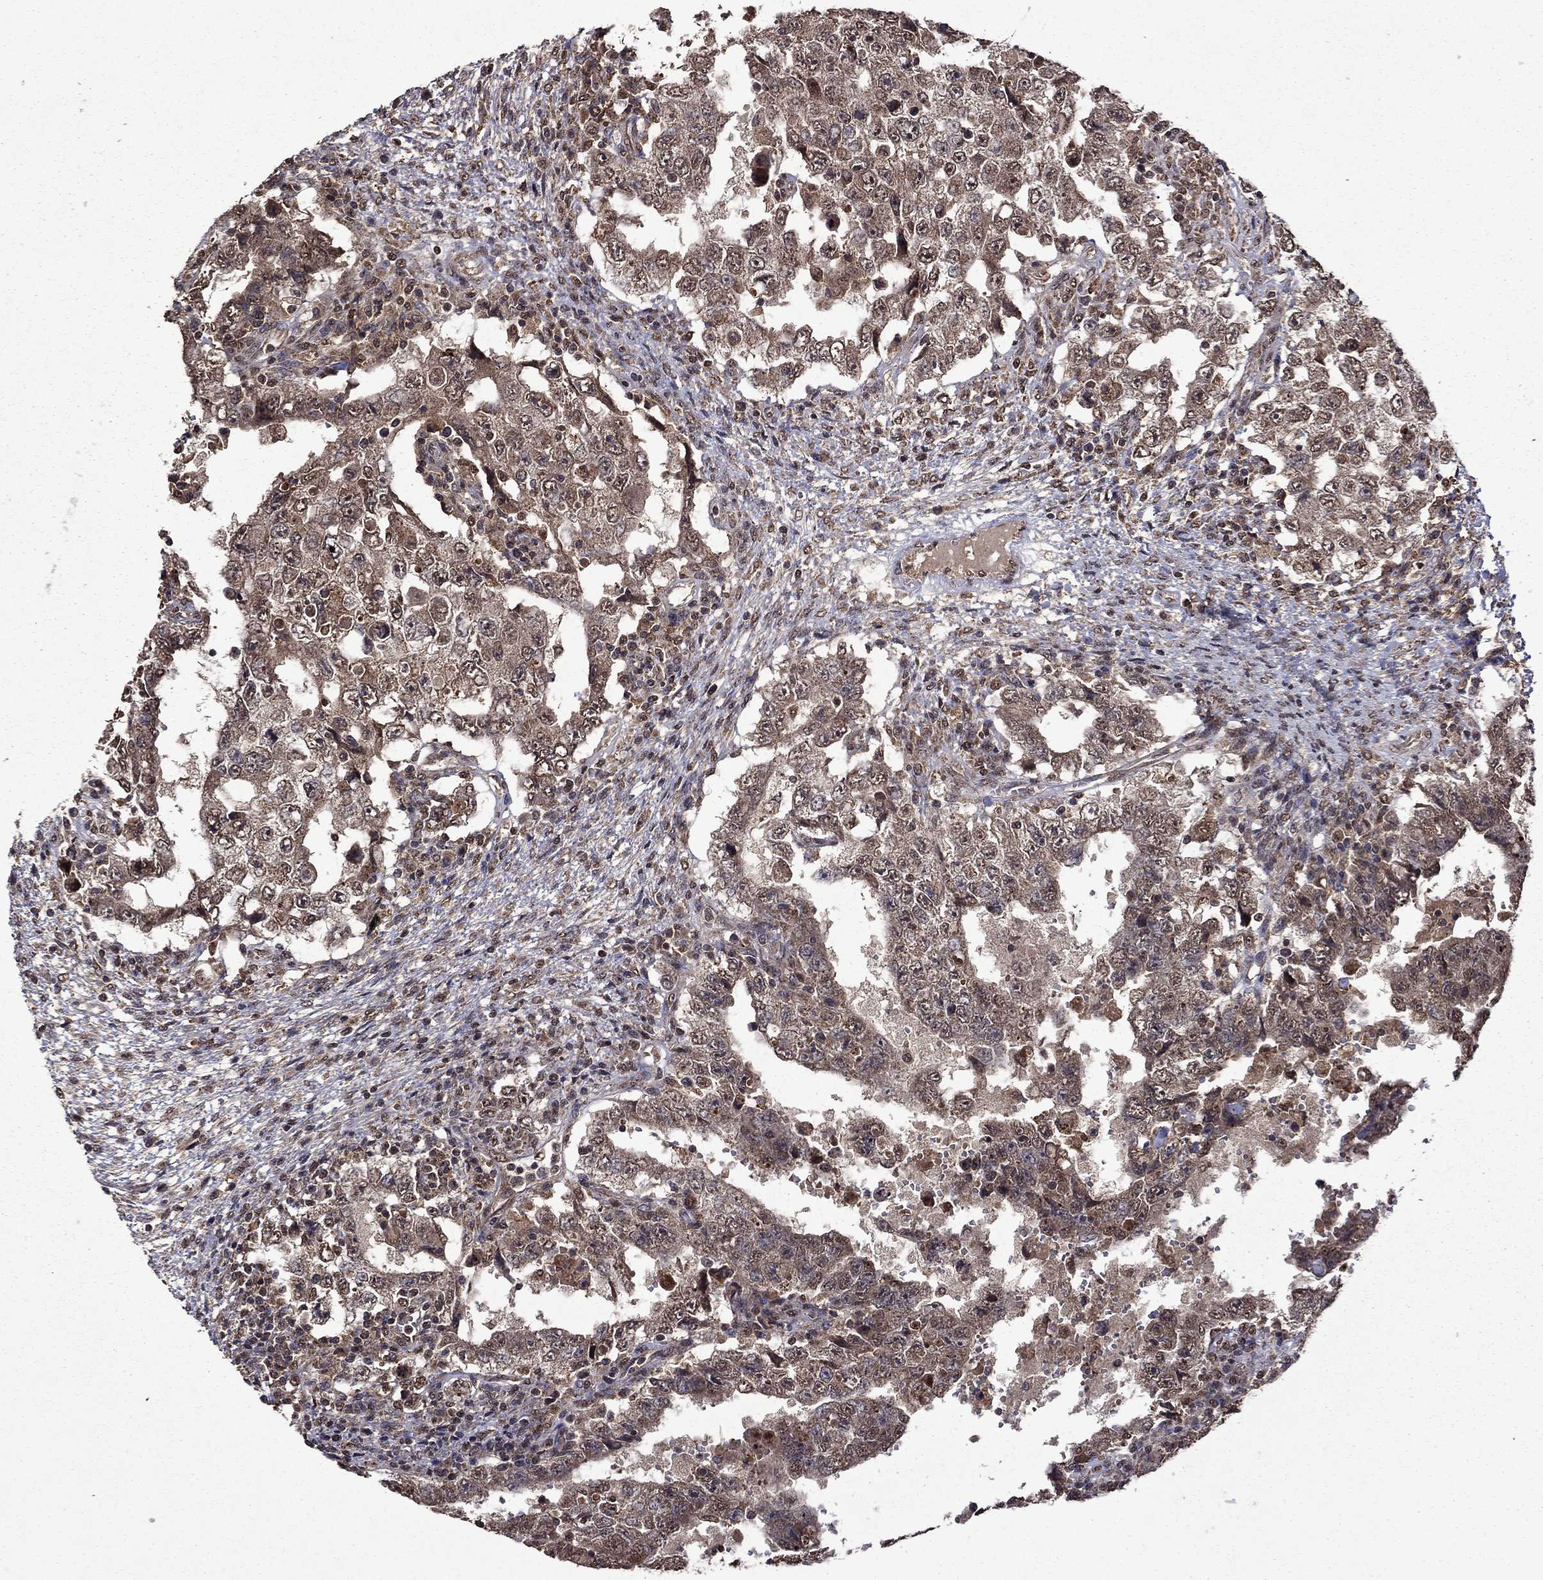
{"staining": {"intensity": "moderate", "quantity": ">75%", "location": "cytoplasmic/membranous,nuclear"}, "tissue": "testis cancer", "cell_type": "Tumor cells", "image_type": "cancer", "snomed": [{"axis": "morphology", "description": "Carcinoma, Embryonal, NOS"}, {"axis": "topography", "description": "Testis"}], "caption": "A brown stain shows moderate cytoplasmic/membranous and nuclear positivity of a protein in human testis embryonal carcinoma tumor cells.", "gene": "ITM2B", "patient": {"sex": "male", "age": 26}}